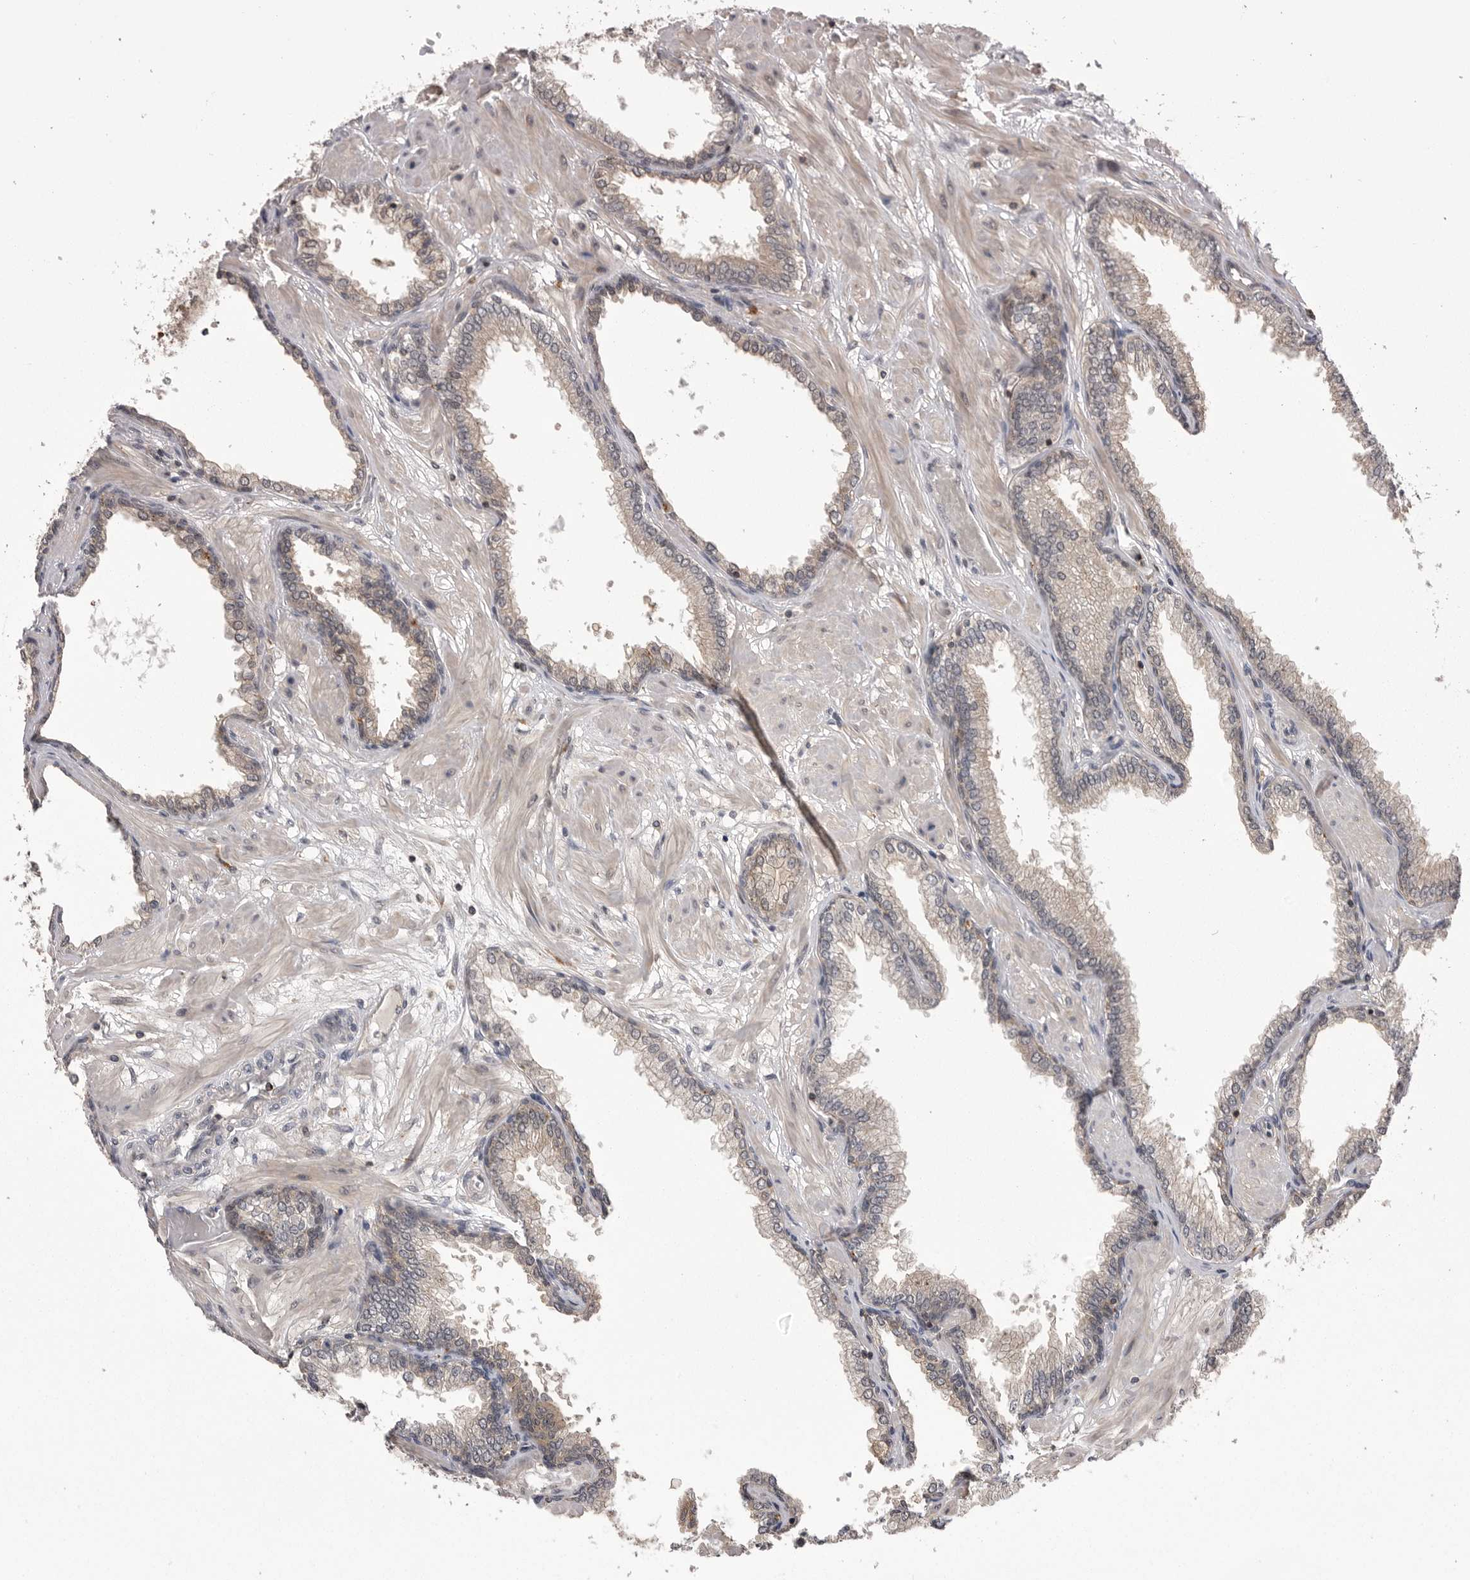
{"staining": {"intensity": "moderate", "quantity": ">75%", "location": "cytoplasmic/membranous"}, "tissue": "prostate cancer", "cell_type": "Tumor cells", "image_type": "cancer", "snomed": [{"axis": "morphology", "description": "Adenocarcinoma, Low grade"}, {"axis": "topography", "description": "Prostate"}], "caption": "A histopathology image of prostate cancer stained for a protein displays moderate cytoplasmic/membranous brown staining in tumor cells.", "gene": "AOAH", "patient": {"sex": "male", "age": 60}}